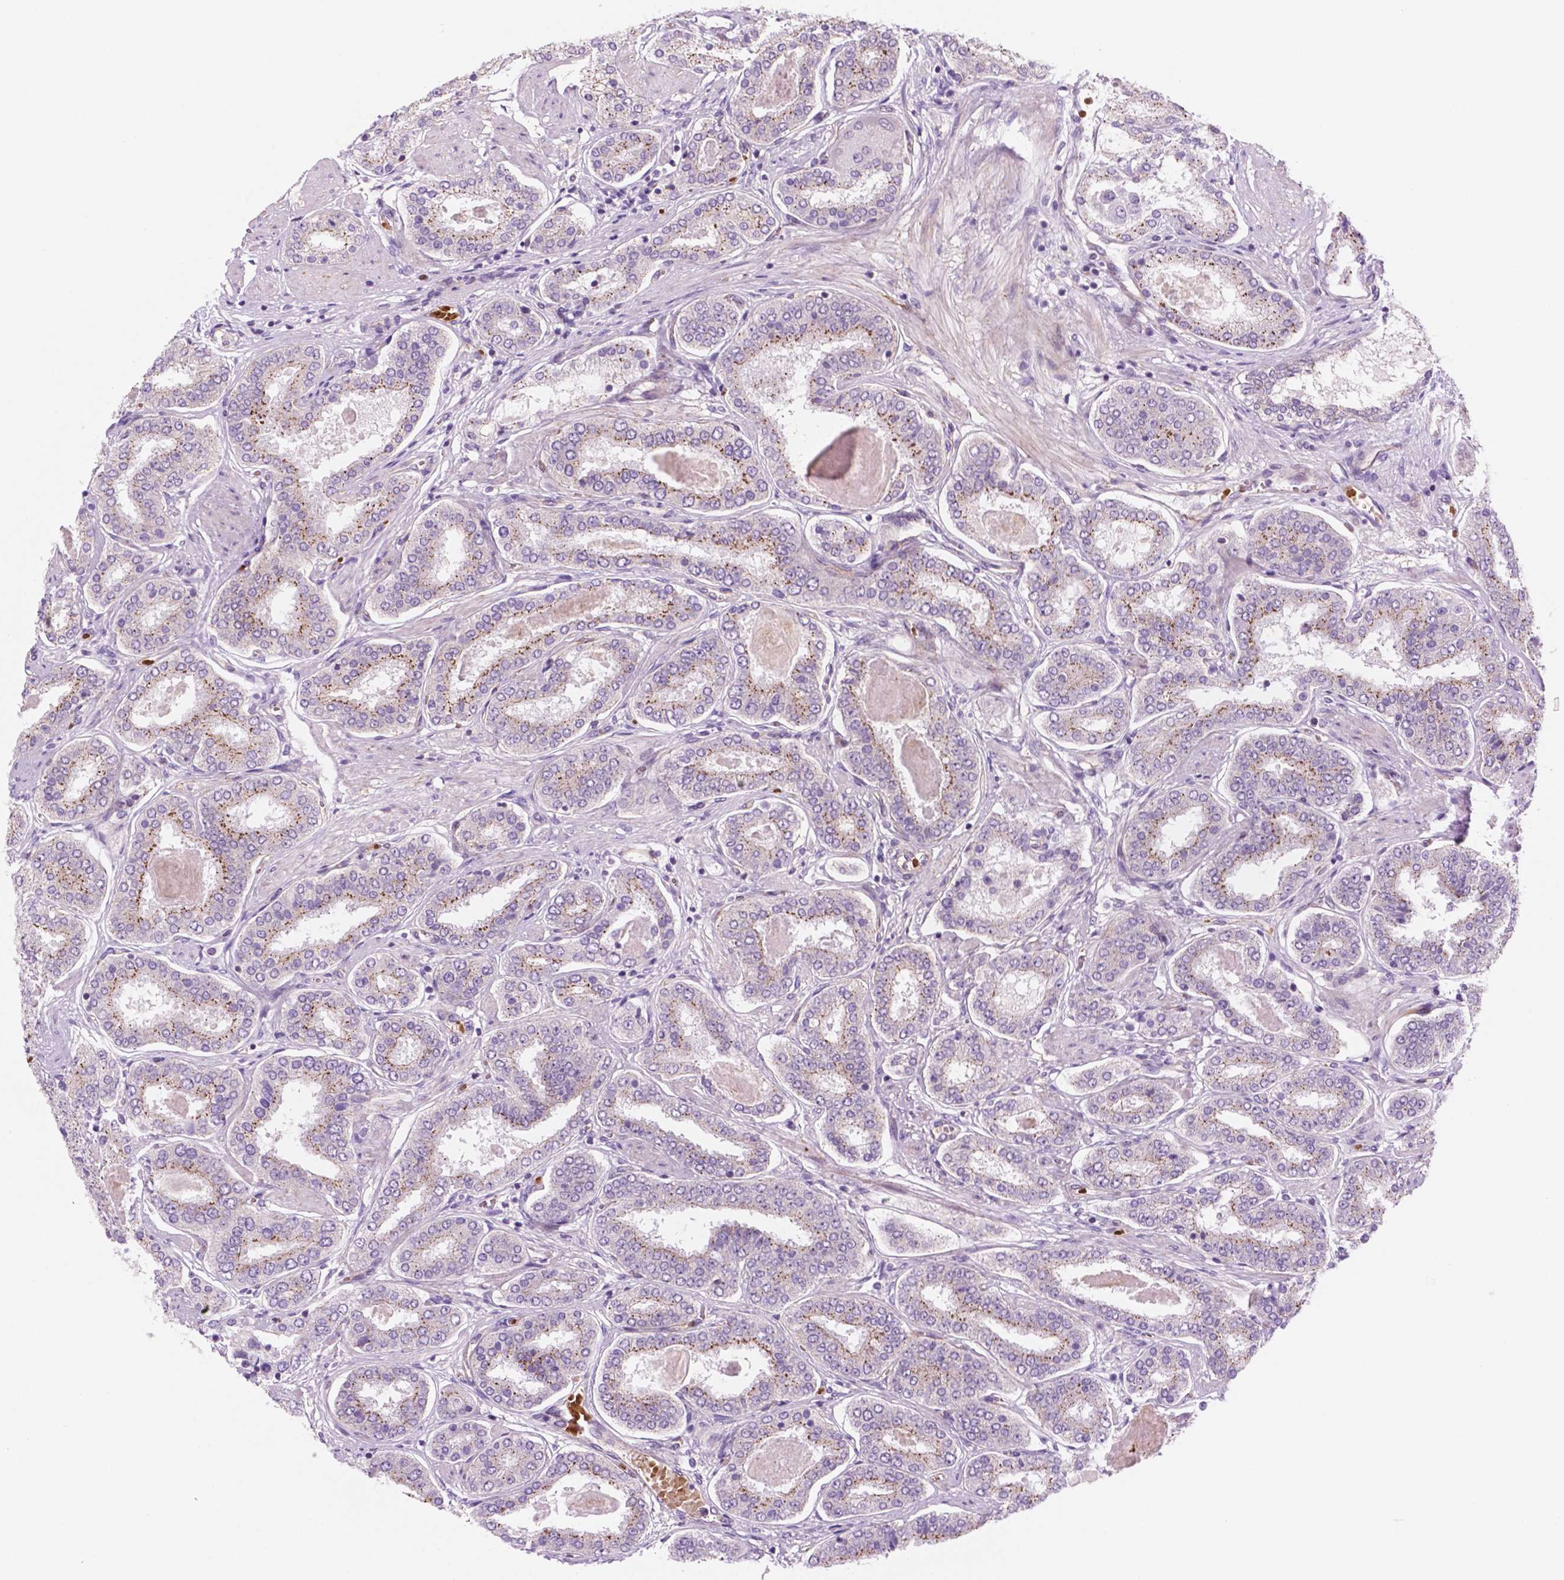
{"staining": {"intensity": "moderate", "quantity": "25%-75%", "location": "cytoplasmic/membranous"}, "tissue": "prostate cancer", "cell_type": "Tumor cells", "image_type": "cancer", "snomed": [{"axis": "morphology", "description": "Adenocarcinoma, High grade"}, {"axis": "topography", "description": "Prostate"}], "caption": "A brown stain shows moderate cytoplasmic/membranous staining of a protein in human prostate high-grade adenocarcinoma tumor cells.", "gene": "RND3", "patient": {"sex": "male", "age": 63}}